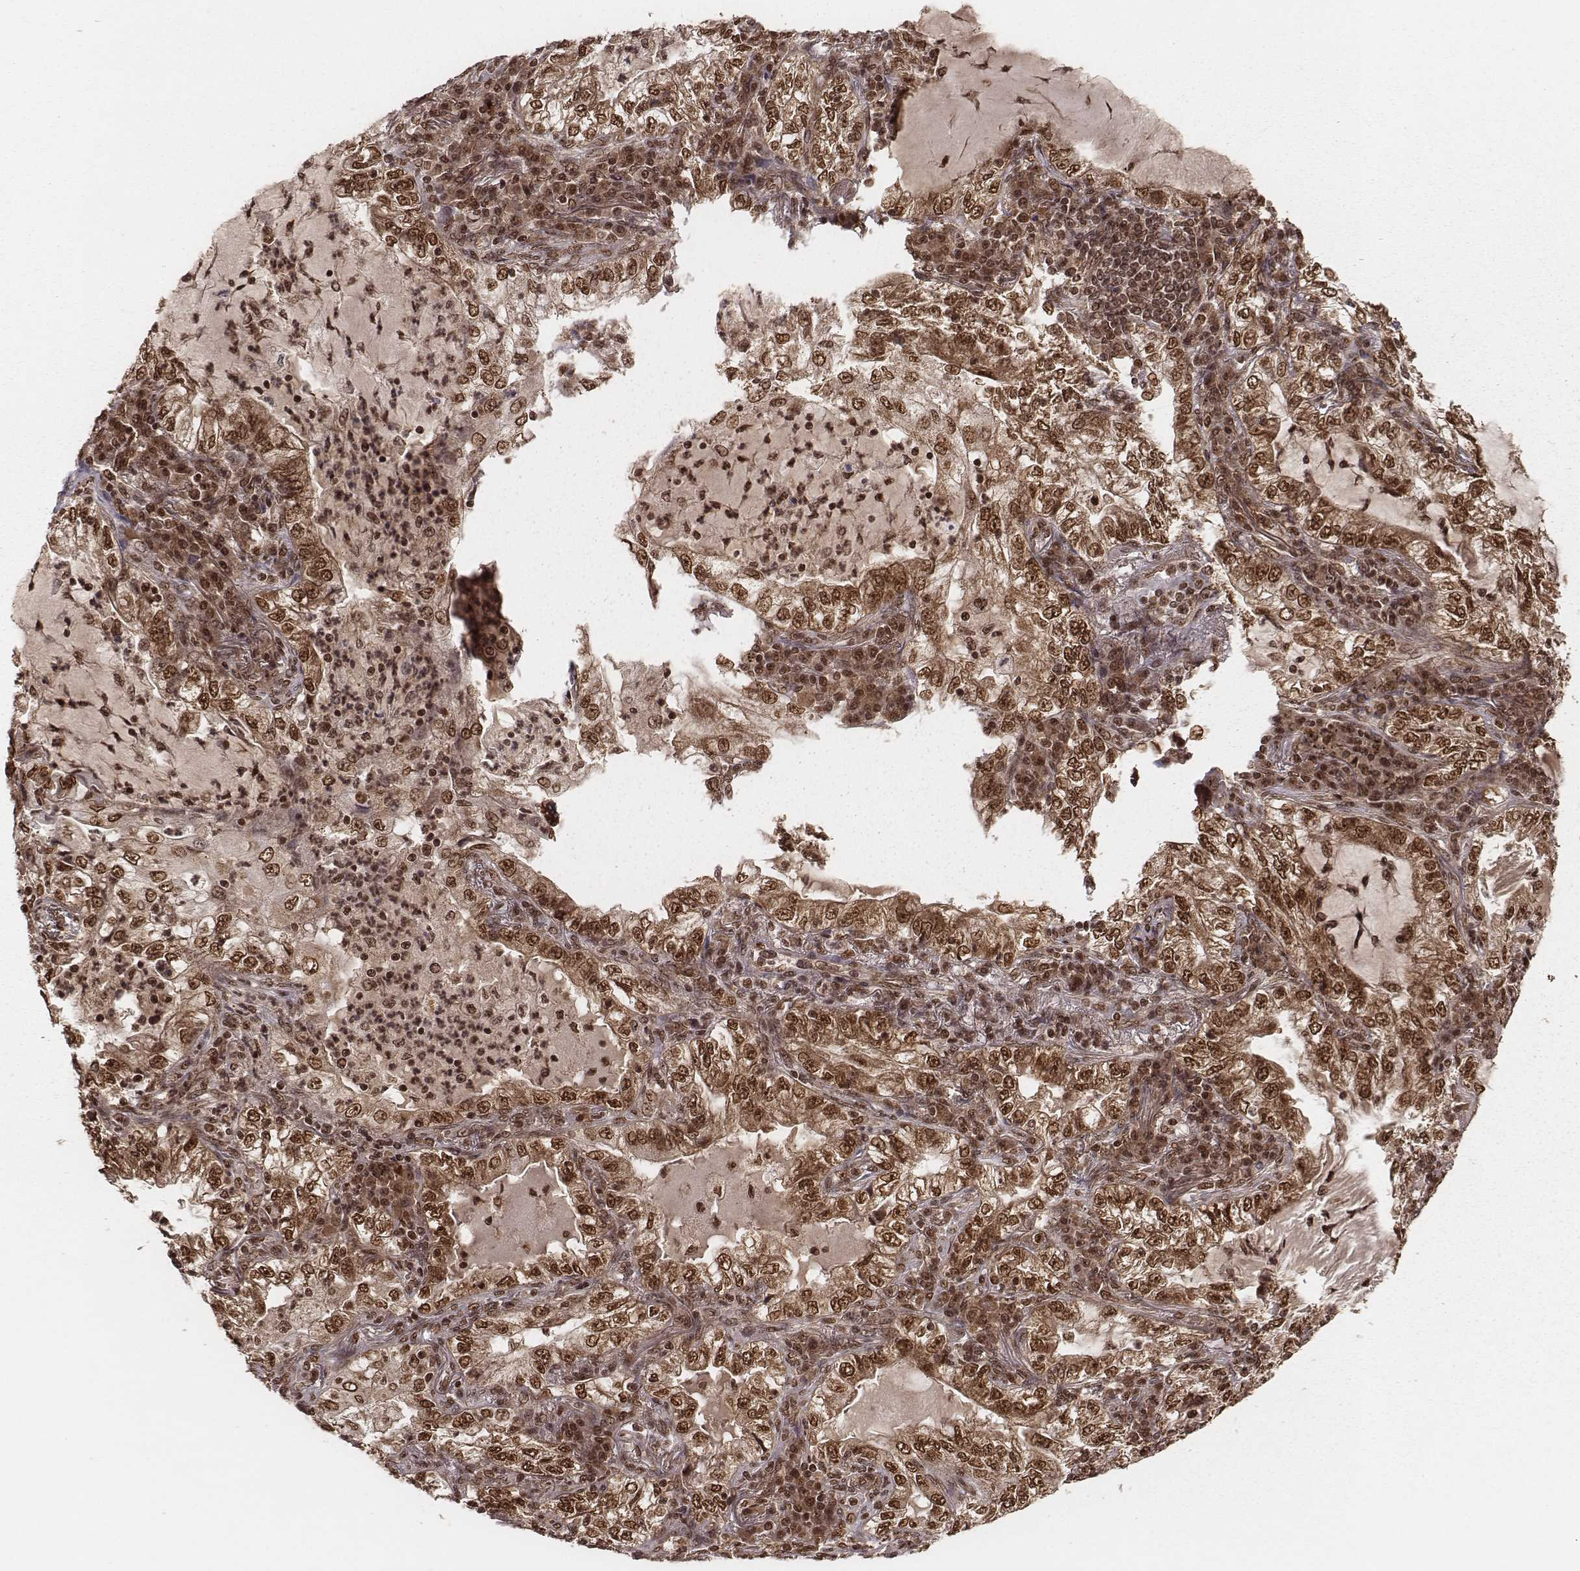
{"staining": {"intensity": "strong", "quantity": ">75%", "location": "cytoplasmic/membranous,nuclear"}, "tissue": "lung cancer", "cell_type": "Tumor cells", "image_type": "cancer", "snomed": [{"axis": "morphology", "description": "Adenocarcinoma, NOS"}, {"axis": "topography", "description": "Lung"}], "caption": "Tumor cells reveal high levels of strong cytoplasmic/membranous and nuclear positivity in about >75% of cells in adenocarcinoma (lung).", "gene": "NFX1", "patient": {"sex": "female", "age": 73}}